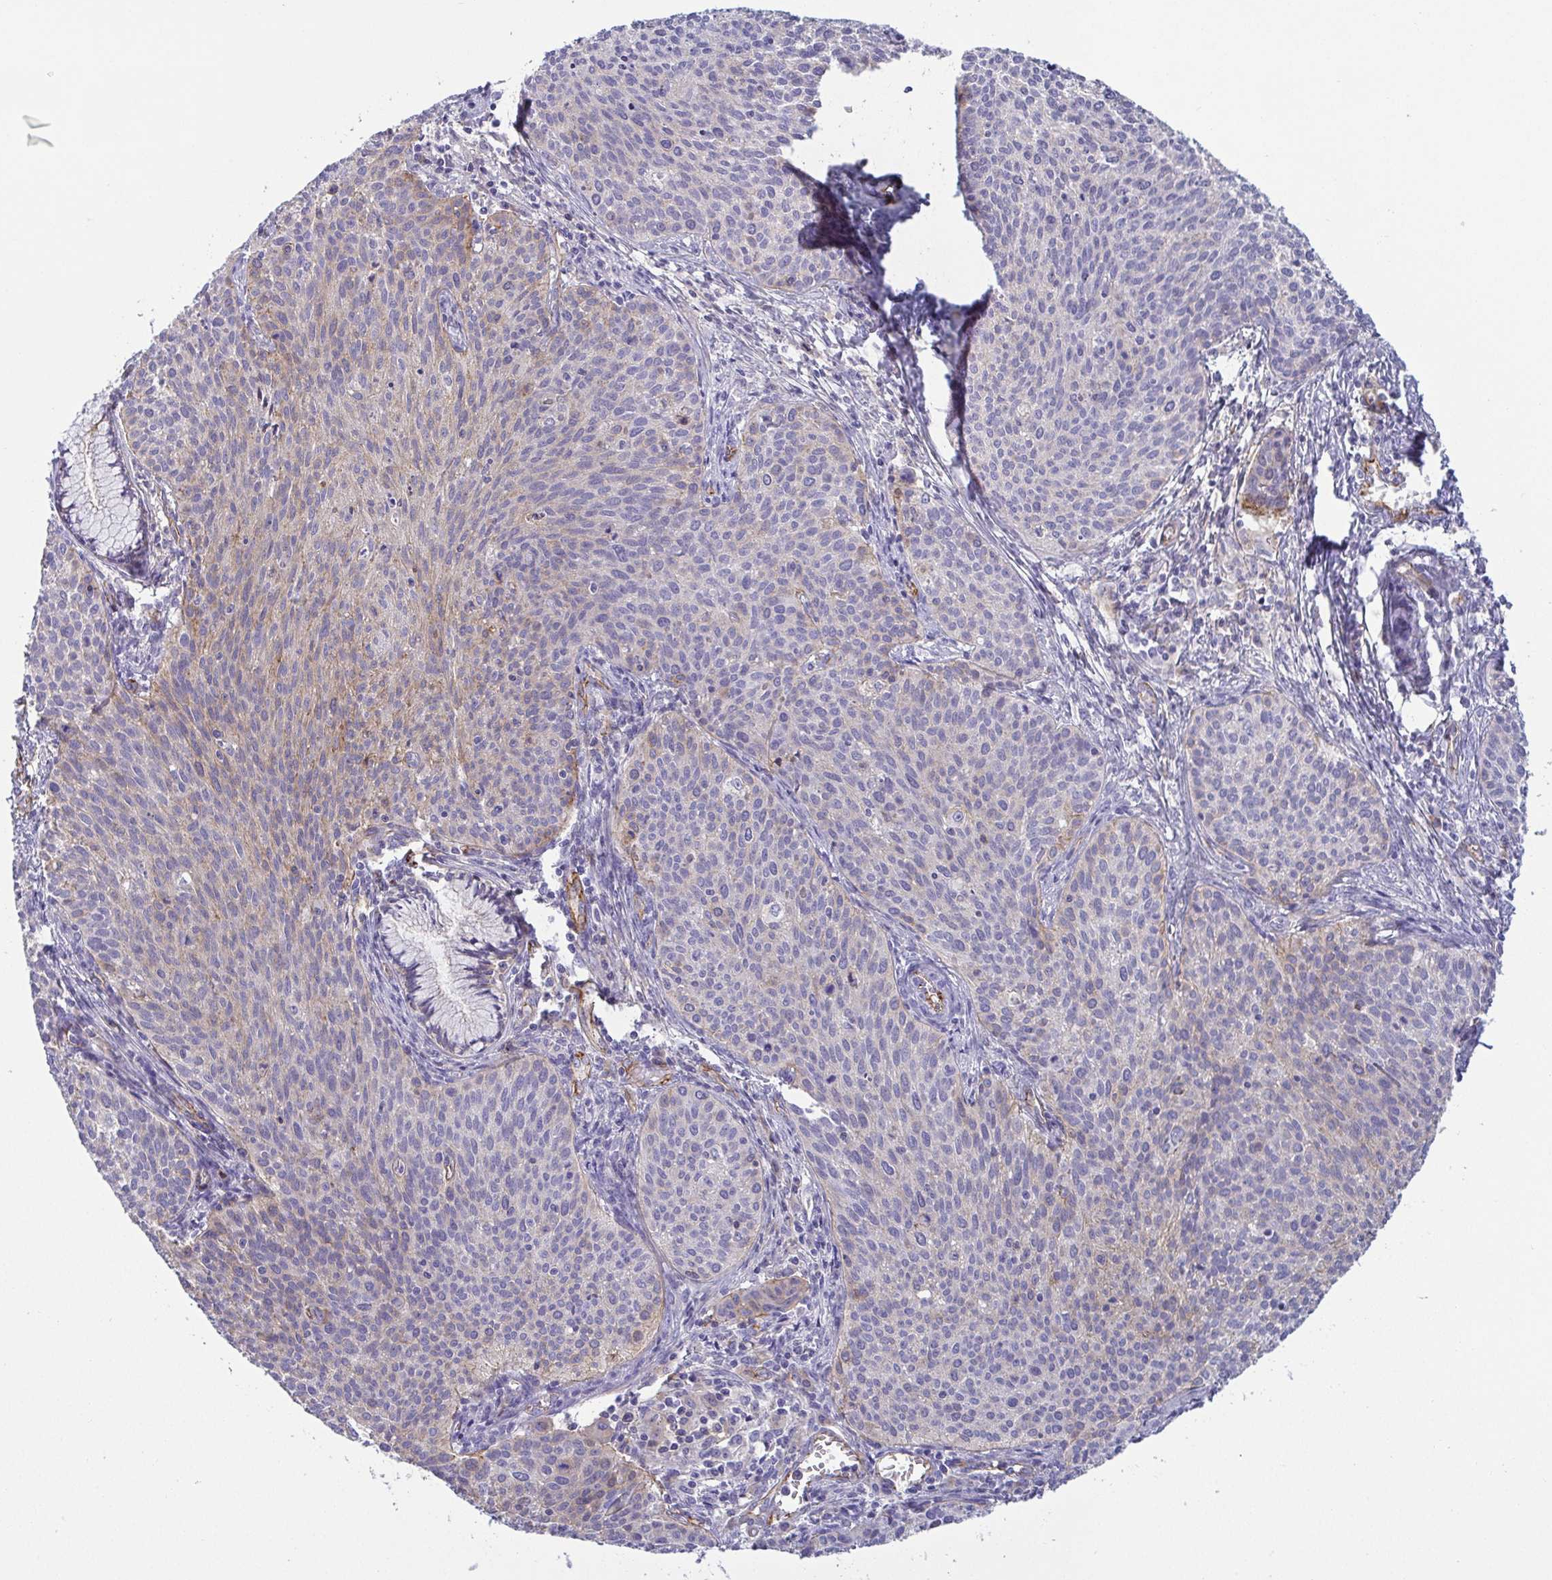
{"staining": {"intensity": "weak", "quantity": "<25%", "location": "cytoplasmic/membranous"}, "tissue": "cervical cancer", "cell_type": "Tumor cells", "image_type": "cancer", "snomed": [{"axis": "morphology", "description": "Squamous cell carcinoma, NOS"}, {"axis": "topography", "description": "Cervix"}], "caption": "This is a histopathology image of immunohistochemistry (IHC) staining of cervical cancer, which shows no staining in tumor cells.", "gene": "LIMA1", "patient": {"sex": "female", "age": 38}}